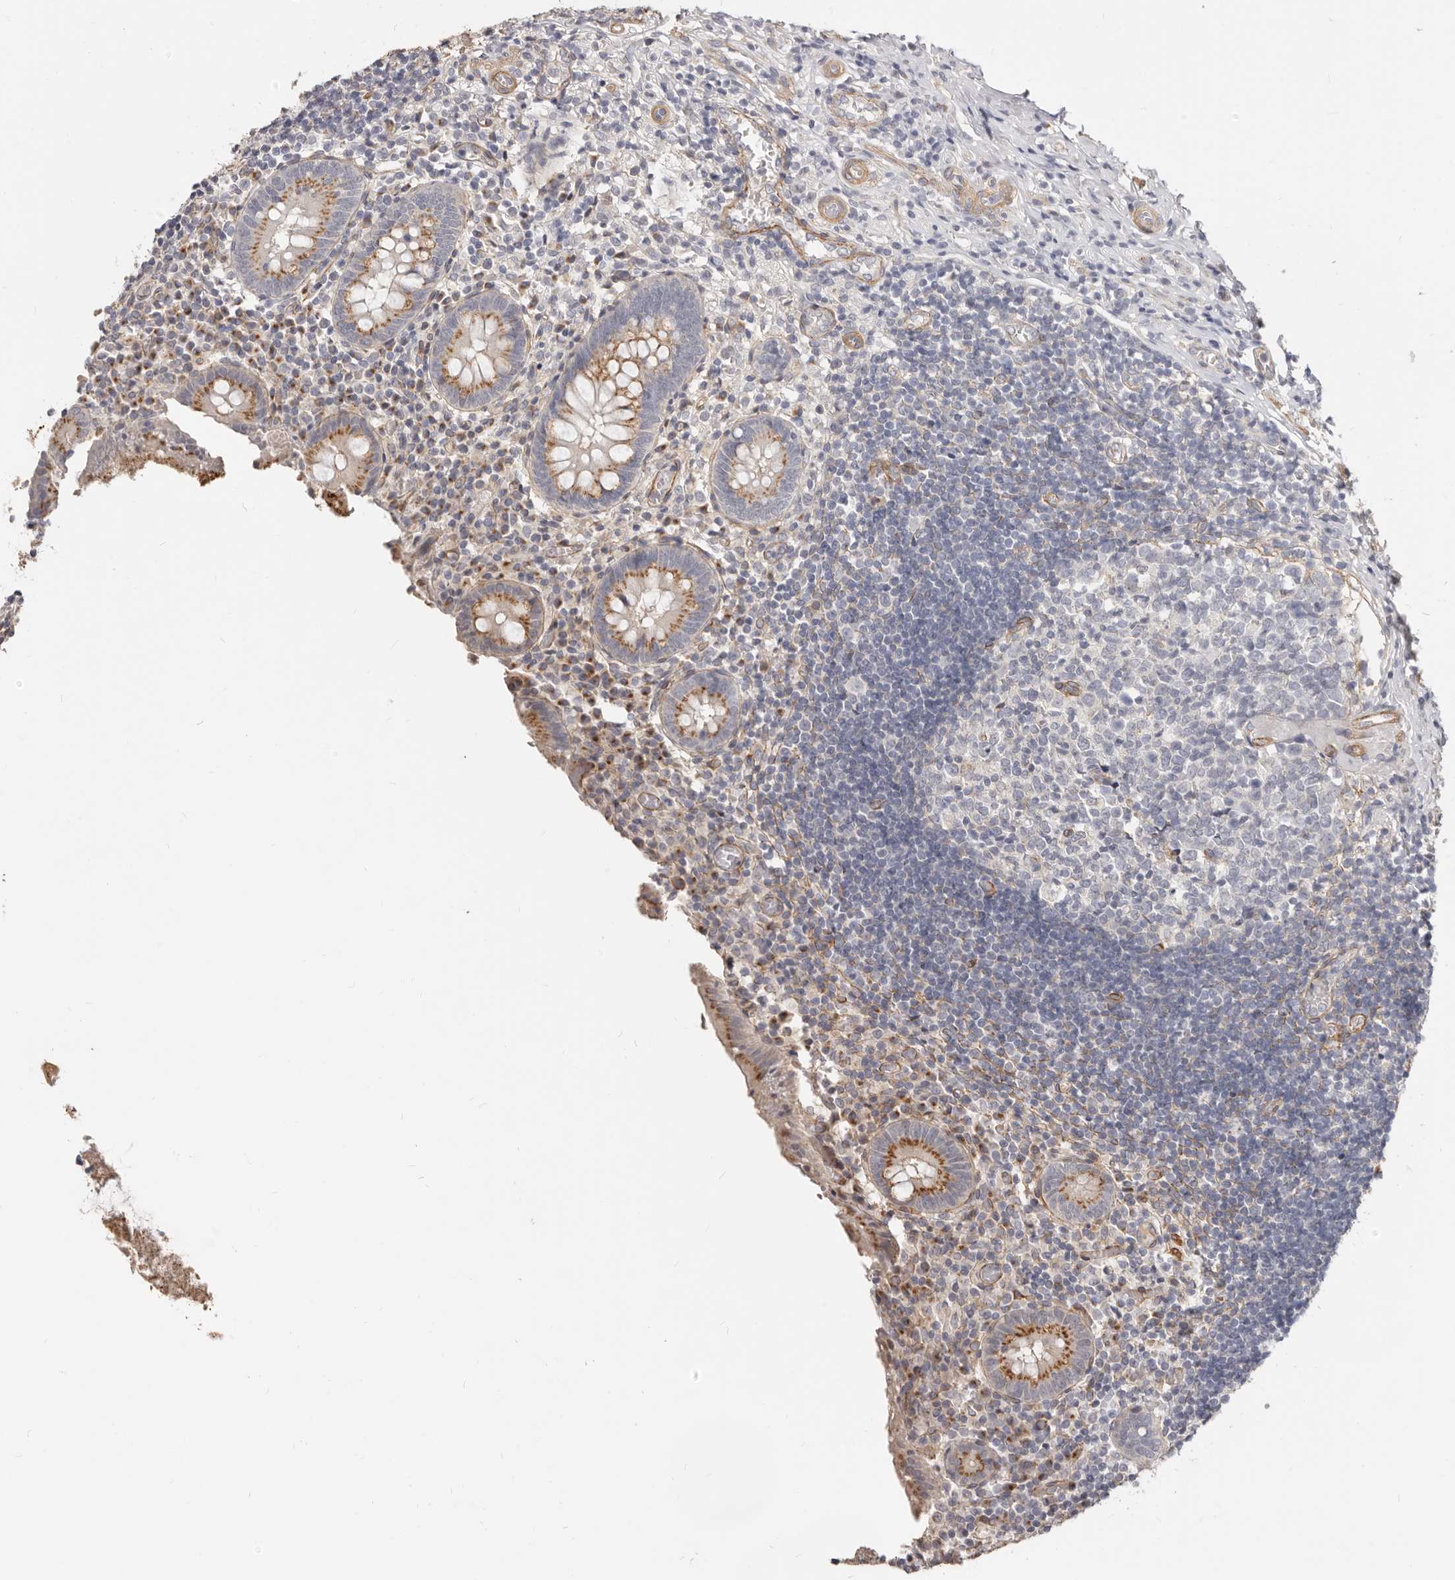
{"staining": {"intensity": "moderate", "quantity": ">75%", "location": "cytoplasmic/membranous"}, "tissue": "appendix", "cell_type": "Glandular cells", "image_type": "normal", "snomed": [{"axis": "morphology", "description": "Normal tissue, NOS"}, {"axis": "topography", "description": "Appendix"}], "caption": "Human appendix stained with a brown dye displays moderate cytoplasmic/membranous positive expression in approximately >75% of glandular cells.", "gene": "RABAC1", "patient": {"sex": "female", "age": 17}}